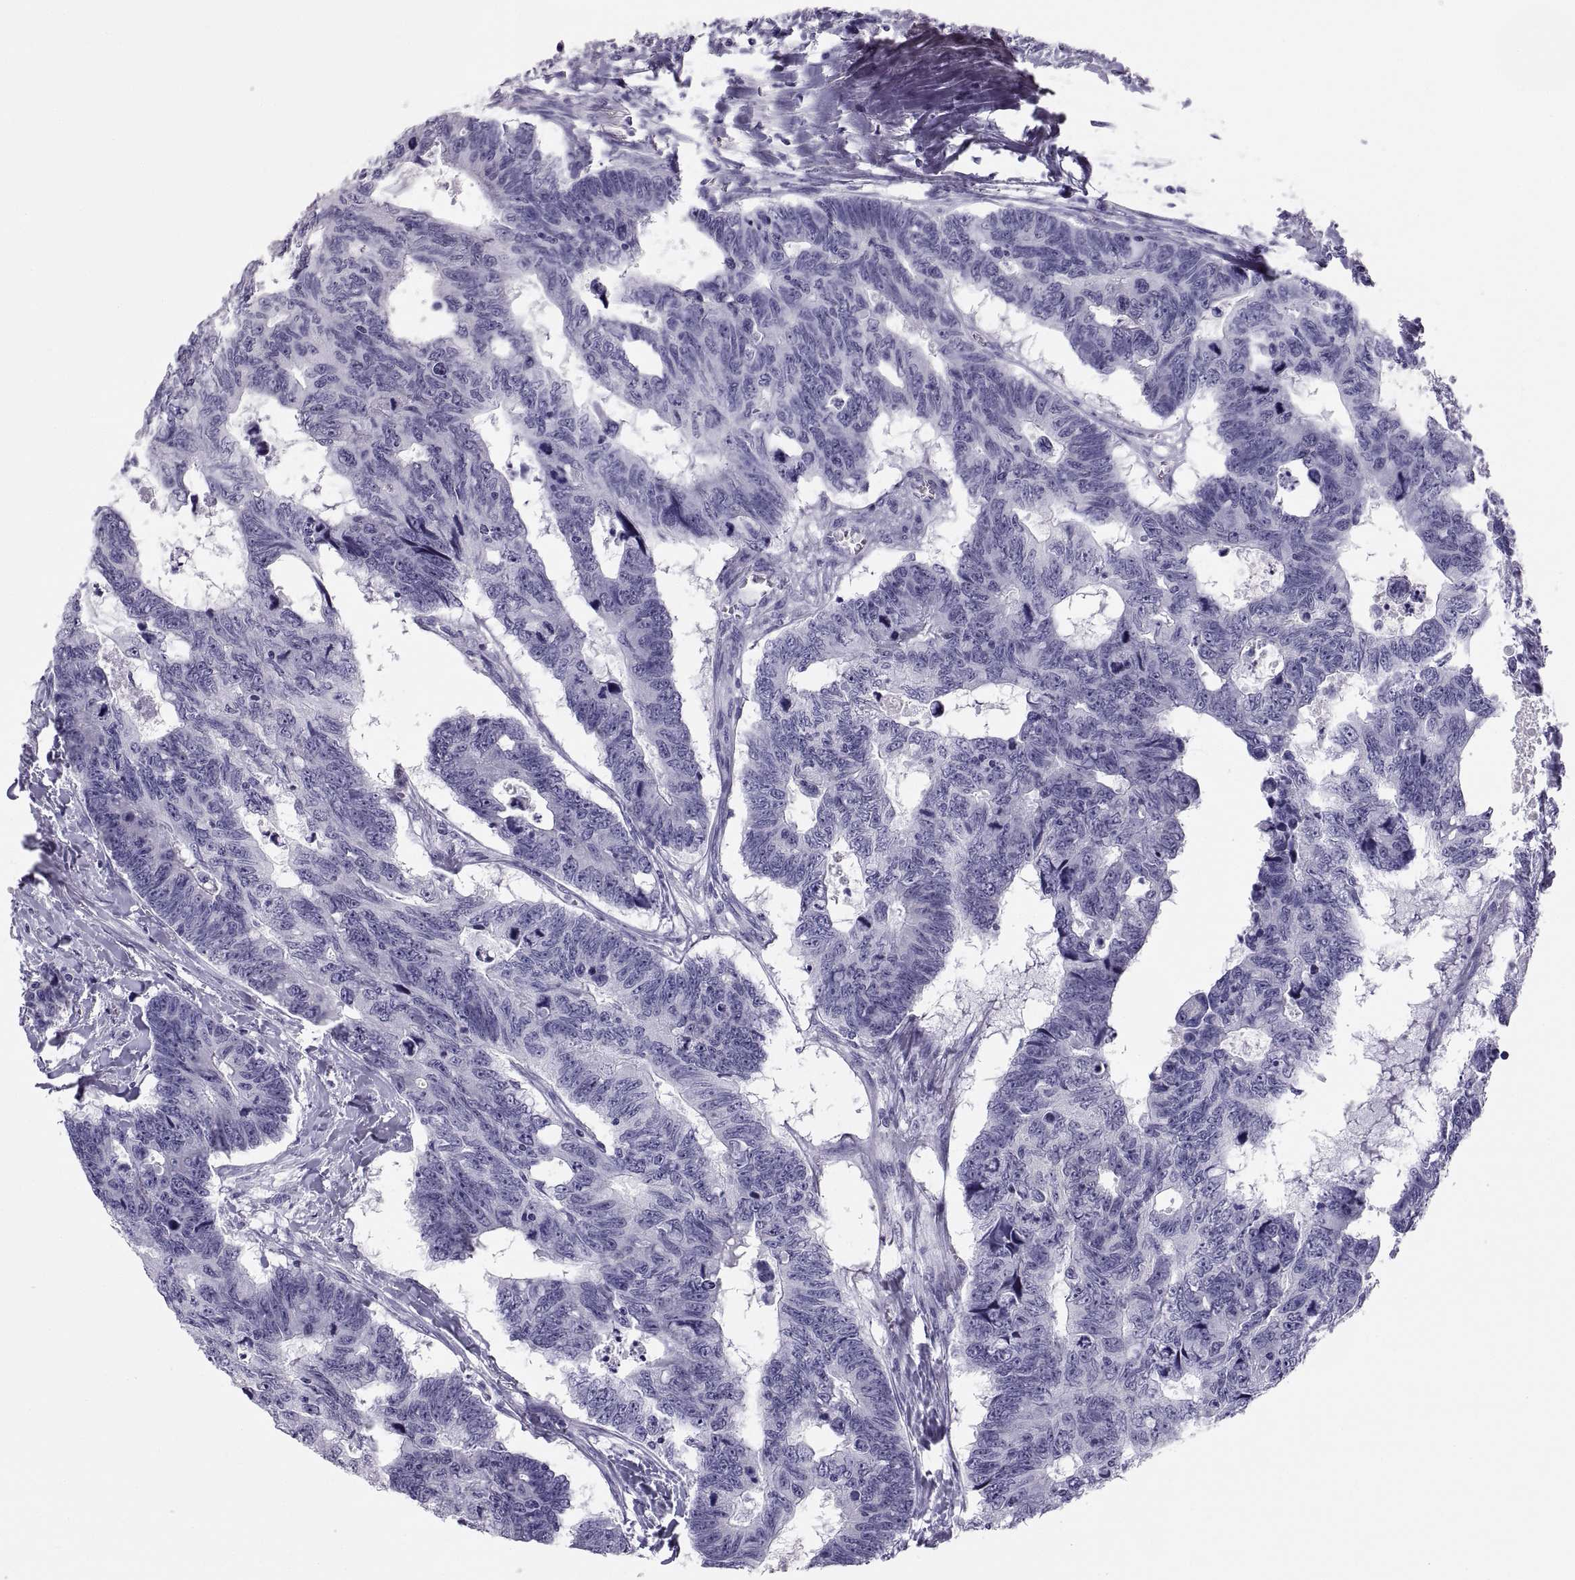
{"staining": {"intensity": "negative", "quantity": "none", "location": "none"}, "tissue": "colorectal cancer", "cell_type": "Tumor cells", "image_type": "cancer", "snomed": [{"axis": "morphology", "description": "Adenocarcinoma, NOS"}, {"axis": "topography", "description": "Colon"}], "caption": "Immunohistochemistry histopathology image of neoplastic tissue: colorectal cancer stained with DAB shows no significant protein expression in tumor cells. (Stains: DAB immunohistochemistry (IHC) with hematoxylin counter stain, Microscopy: brightfield microscopy at high magnification).", "gene": "PAX2", "patient": {"sex": "female", "age": 77}}